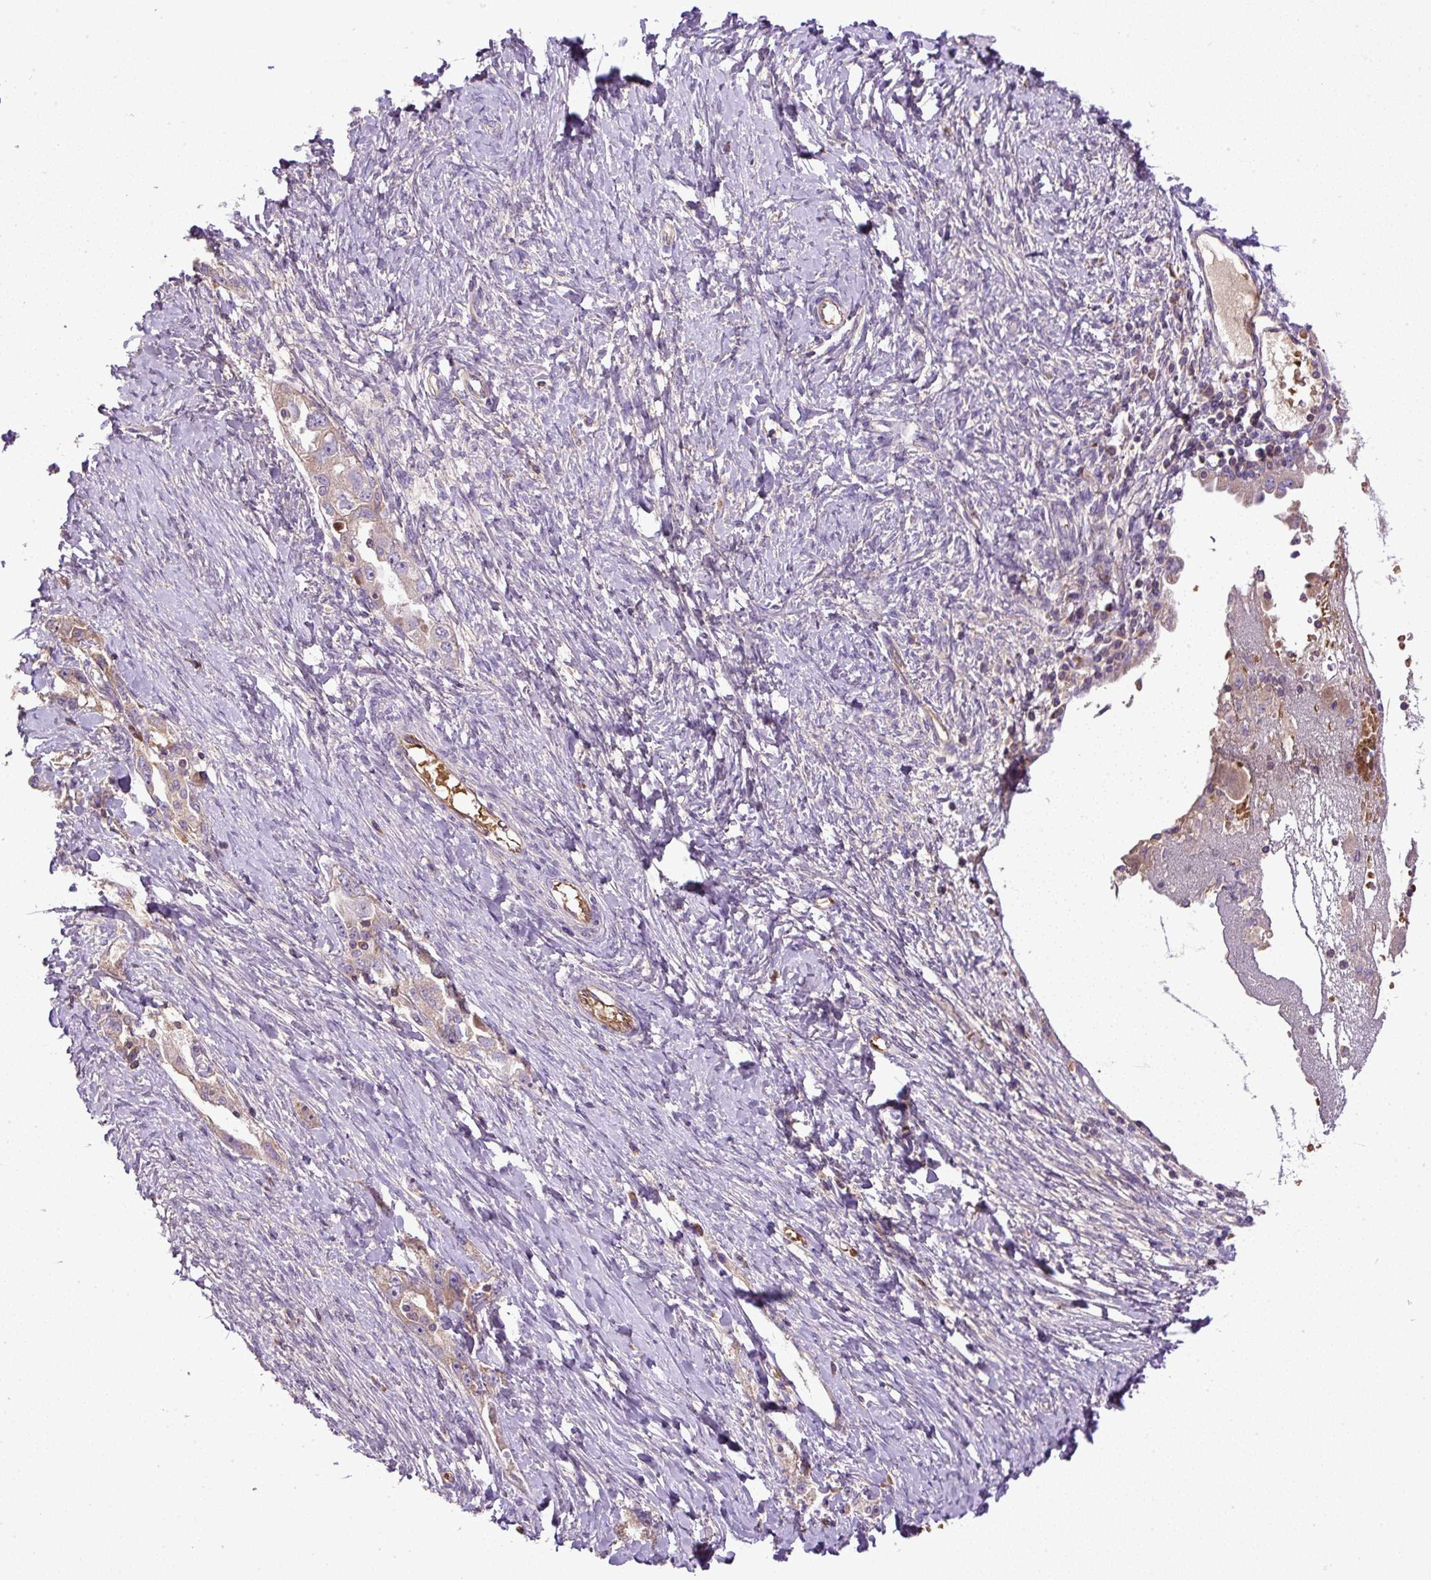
{"staining": {"intensity": "weak", "quantity": ">75%", "location": "cytoplasmic/membranous"}, "tissue": "ovarian cancer", "cell_type": "Tumor cells", "image_type": "cancer", "snomed": [{"axis": "morphology", "description": "Carcinoma, NOS"}, {"axis": "morphology", "description": "Cystadenocarcinoma, serous, NOS"}, {"axis": "topography", "description": "Ovary"}], "caption": "The photomicrograph shows immunohistochemical staining of ovarian cancer (carcinoma). There is weak cytoplasmic/membranous expression is appreciated in approximately >75% of tumor cells. (brown staining indicates protein expression, while blue staining denotes nuclei).", "gene": "CXCL13", "patient": {"sex": "female", "age": 69}}